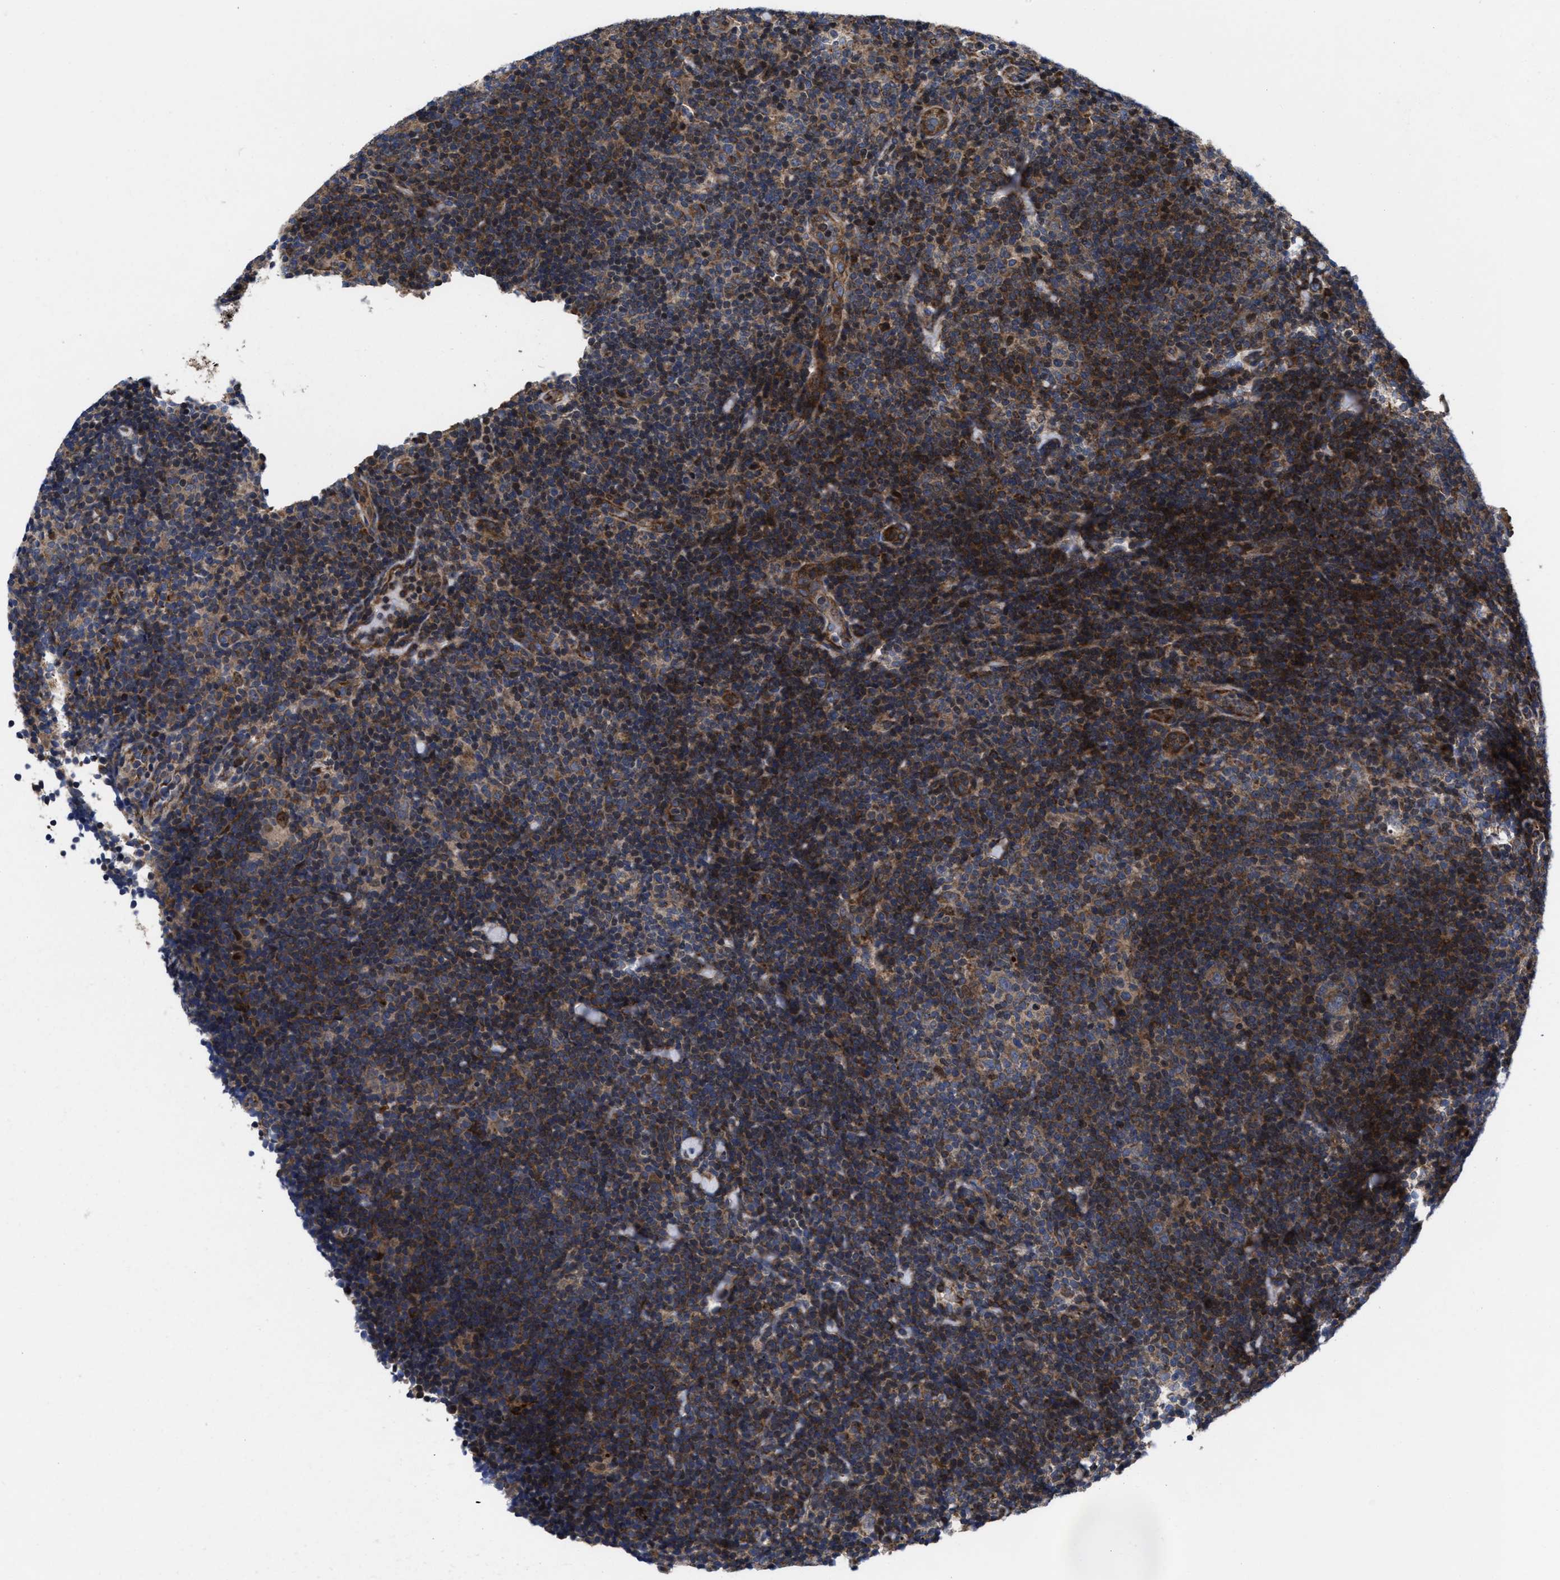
{"staining": {"intensity": "weak", "quantity": ">75%", "location": "cytoplasmic/membranous"}, "tissue": "lymphoma", "cell_type": "Tumor cells", "image_type": "cancer", "snomed": [{"axis": "morphology", "description": "Hodgkin's disease, NOS"}, {"axis": "topography", "description": "Lymph node"}], "caption": "Immunohistochemical staining of lymphoma displays low levels of weak cytoplasmic/membranous staining in about >75% of tumor cells. The protein is stained brown, and the nuclei are stained in blue (DAB (3,3'-diaminobenzidine) IHC with brightfield microscopy, high magnification).", "gene": "MRPL50", "patient": {"sex": "female", "age": 57}}